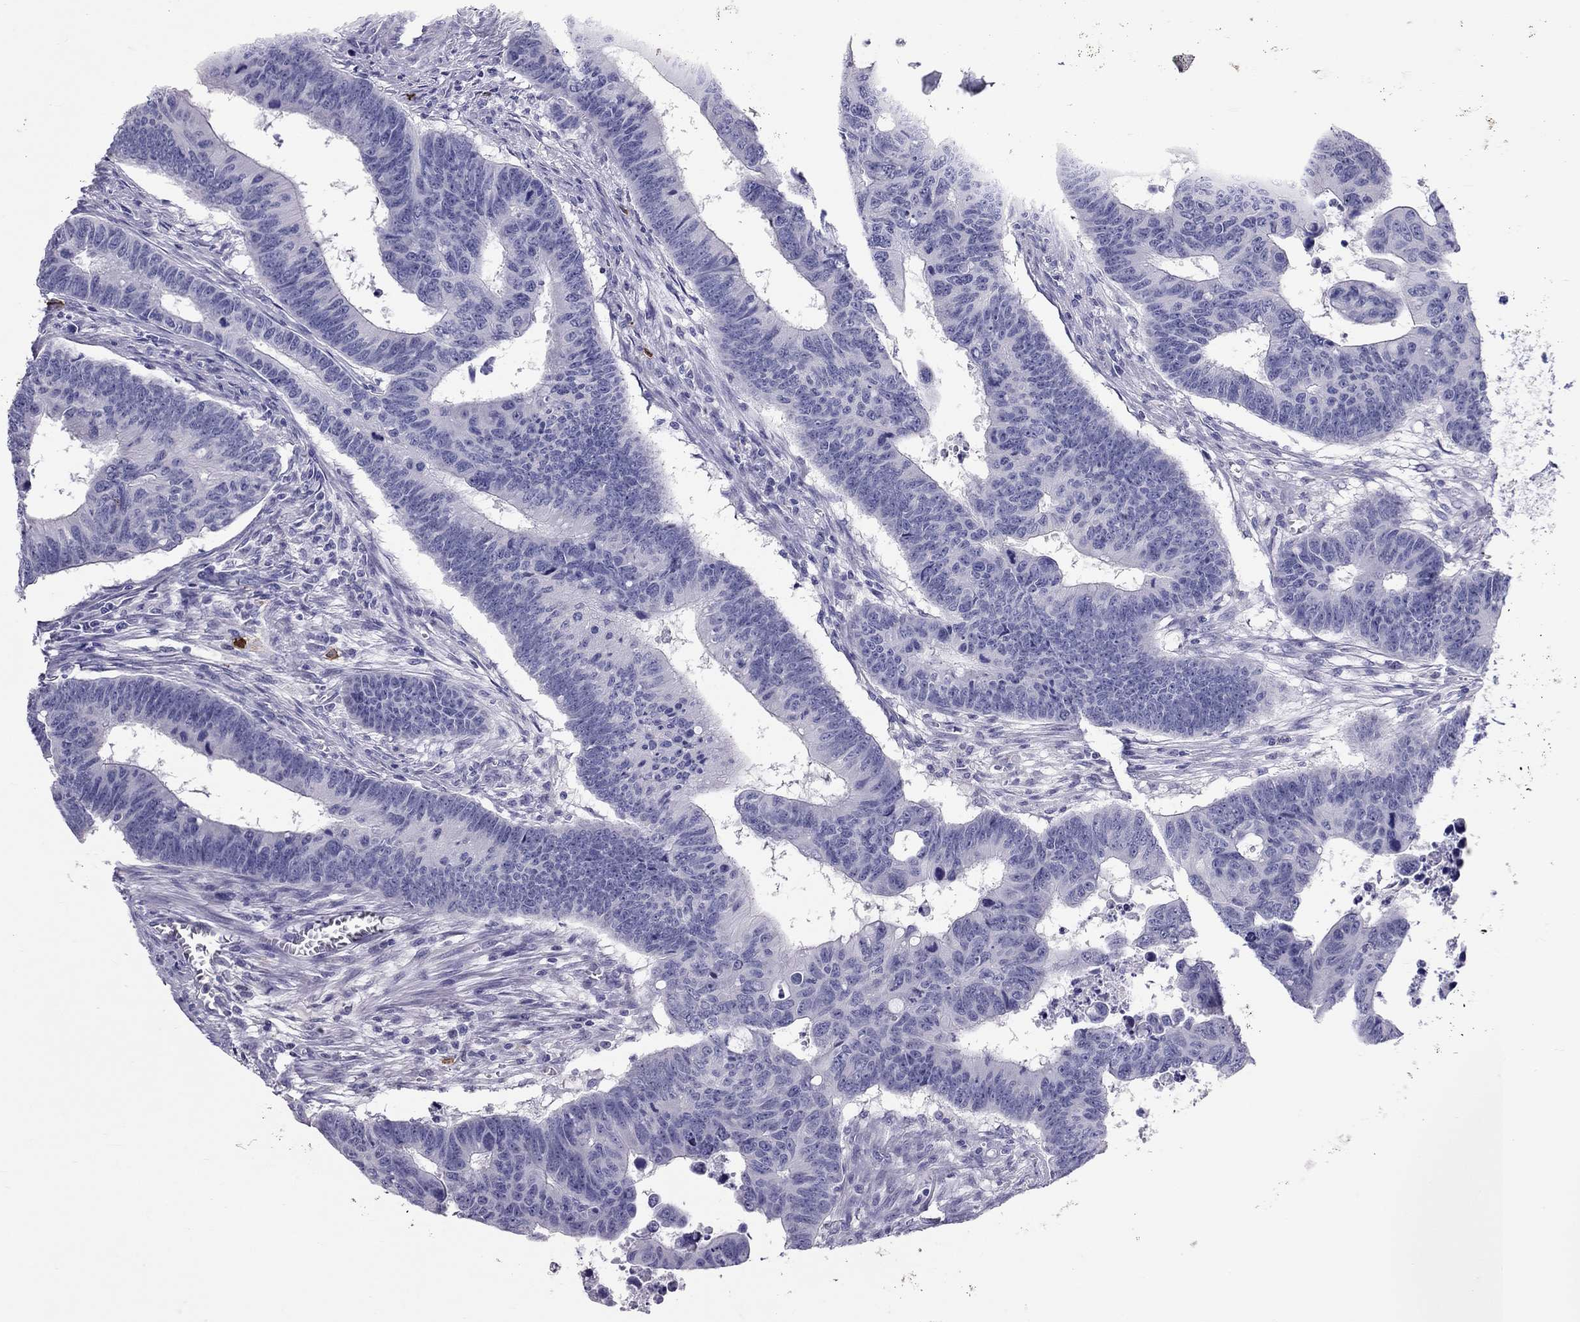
{"staining": {"intensity": "negative", "quantity": "none", "location": "none"}, "tissue": "colorectal cancer", "cell_type": "Tumor cells", "image_type": "cancer", "snomed": [{"axis": "morphology", "description": "Adenocarcinoma, NOS"}, {"axis": "topography", "description": "Appendix"}, {"axis": "topography", "description": "Colon"}, {"axis": "topography", "description": "Cecum"}, {"axis": "topography", "description": "Colon asc"}], "caption": "Colorectal cancer (adenocarcinoma) was stained to show a protein in brown. There is no significant positivity in tumor cells.", "gene": "IL17REL", "patient": {"sex": "female", "age": 85}}